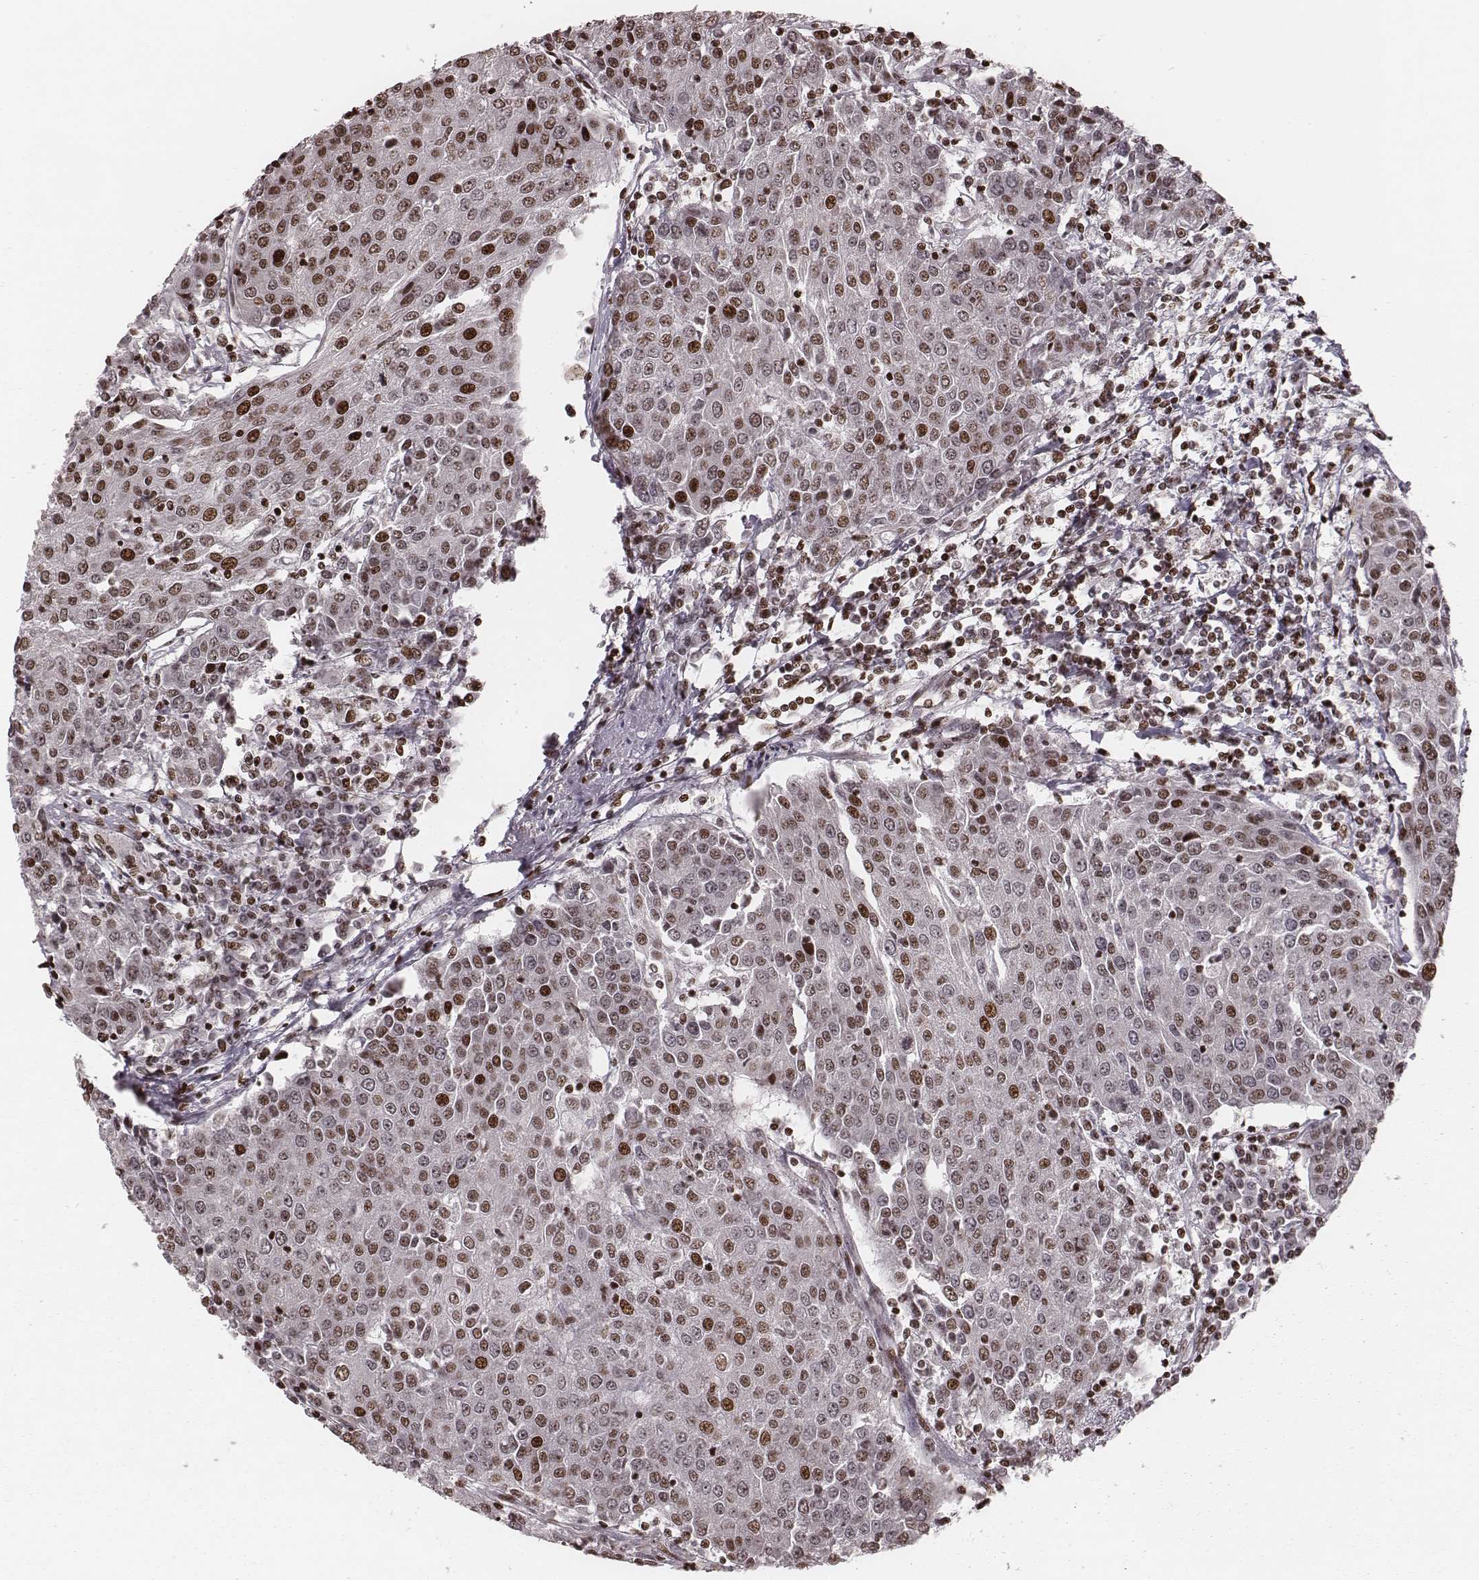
{"staining": {"intensity": "moderate", "quantity": "<25%", "location": "nuclear"}, "tissue": "urothelial cancer", "cell_type": "Tumor cells", "image_type": "cancer", "snomed": [{"axis": "morphology", "description": "Urothelial carcinoma, High grade"}, {"axis": "topography", "description": "Urinary bladder"}], "caption": "Tumor cells exhibit moderate nuclear positivity in about <25% of cells in urothelial carcinoma (high-grade).", "gene": "VRK3", "patient": {"sex": "female", "age": 85}}